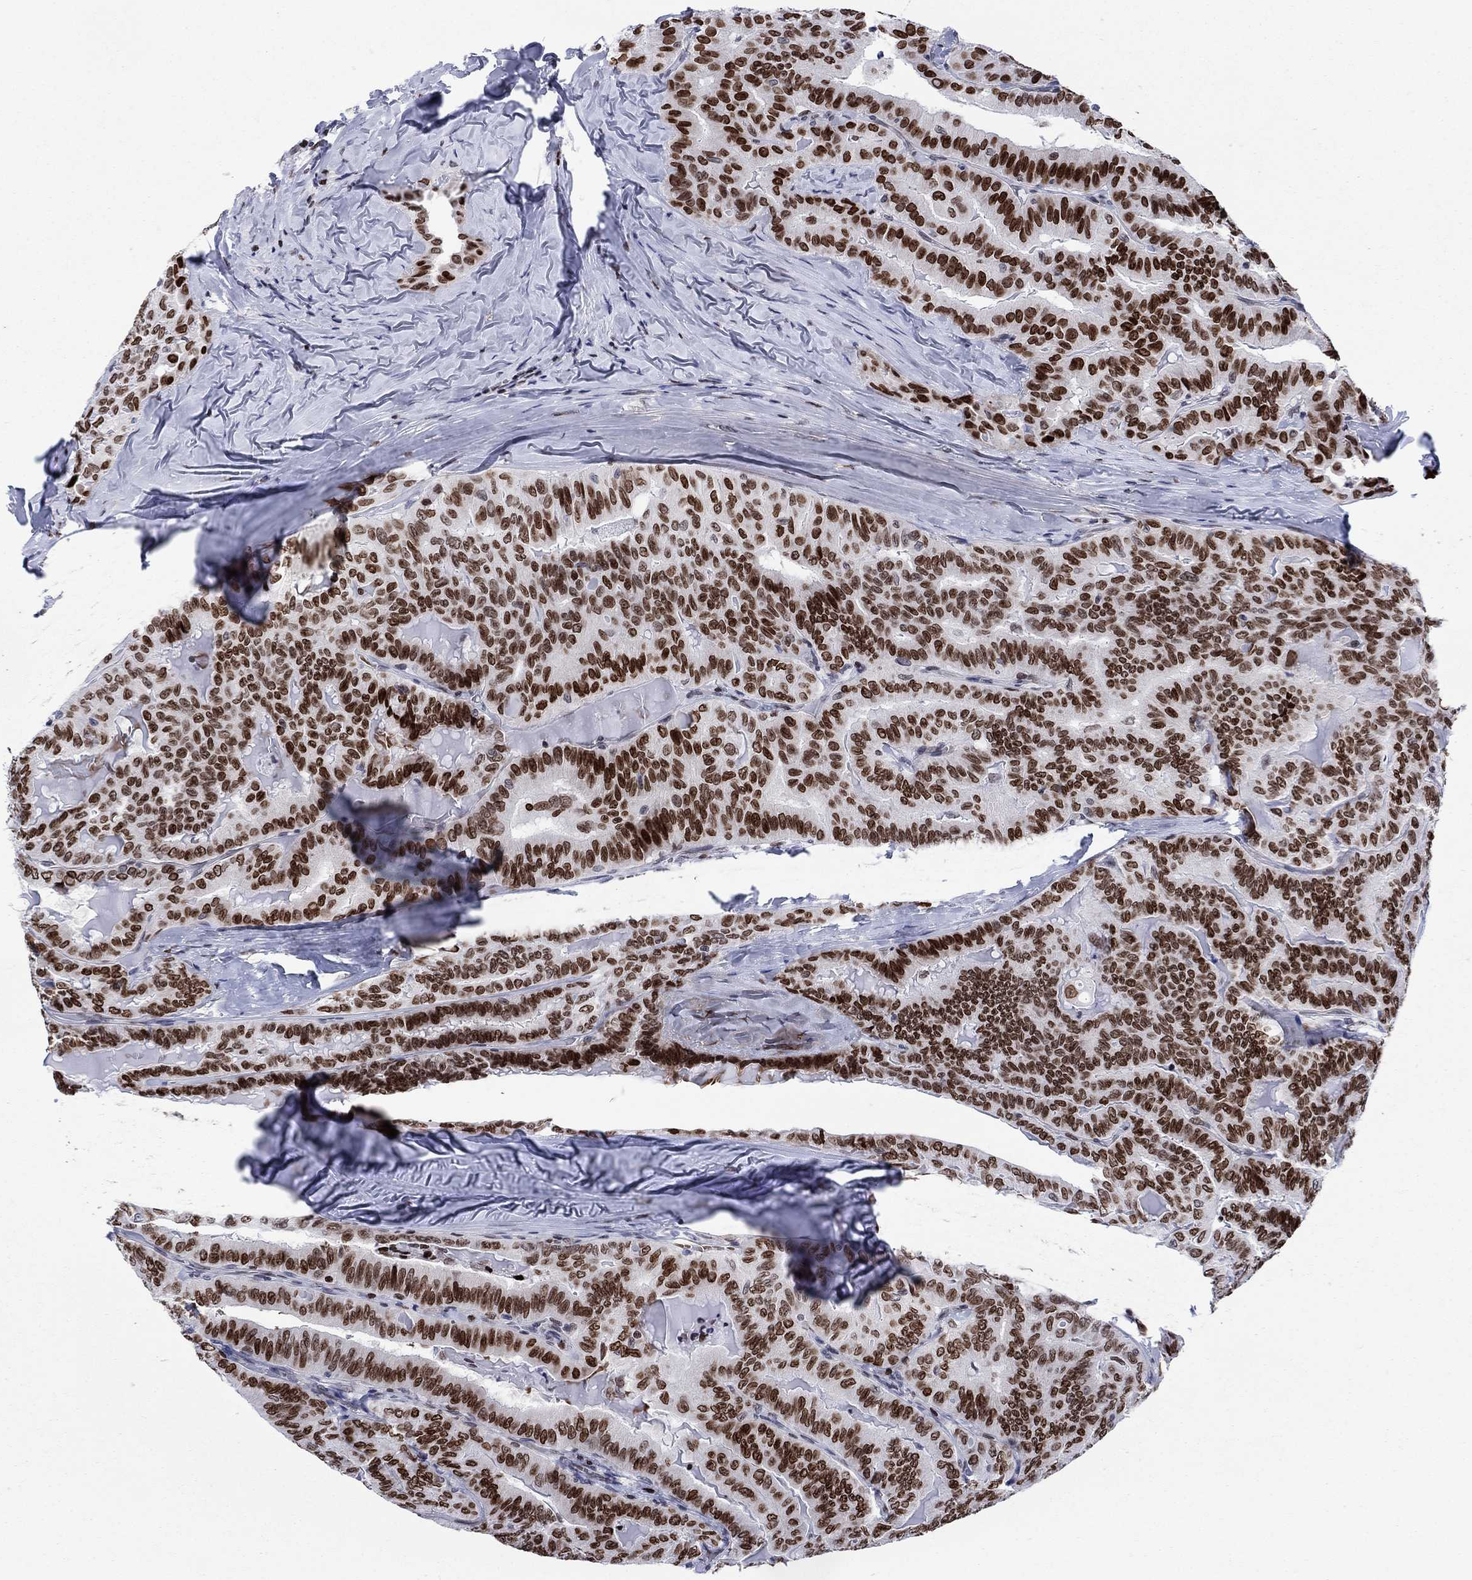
{"staining": {"intensity": "strong", "quantity": "25%-75%", "location": "nuclear"}, "tissue": "thyroid cancer", "cell_type": "Tumor cells", "image_type": "cancer", "snomed": [{"axis": "morphology", "description": "Papillary adenocarcinoma, NOS"}, {"axis": "topography", "description": "Thyroid gland"}], "caption": "The histopathology image demonstrates immunohistochemical staining of thyroid papillary adenocarcinoma. There is strong nuclear expression is present in about 25%-75% of tumor cells.", "gene": "HMGA1", "patient": {"sex": "female", "age": 68}}